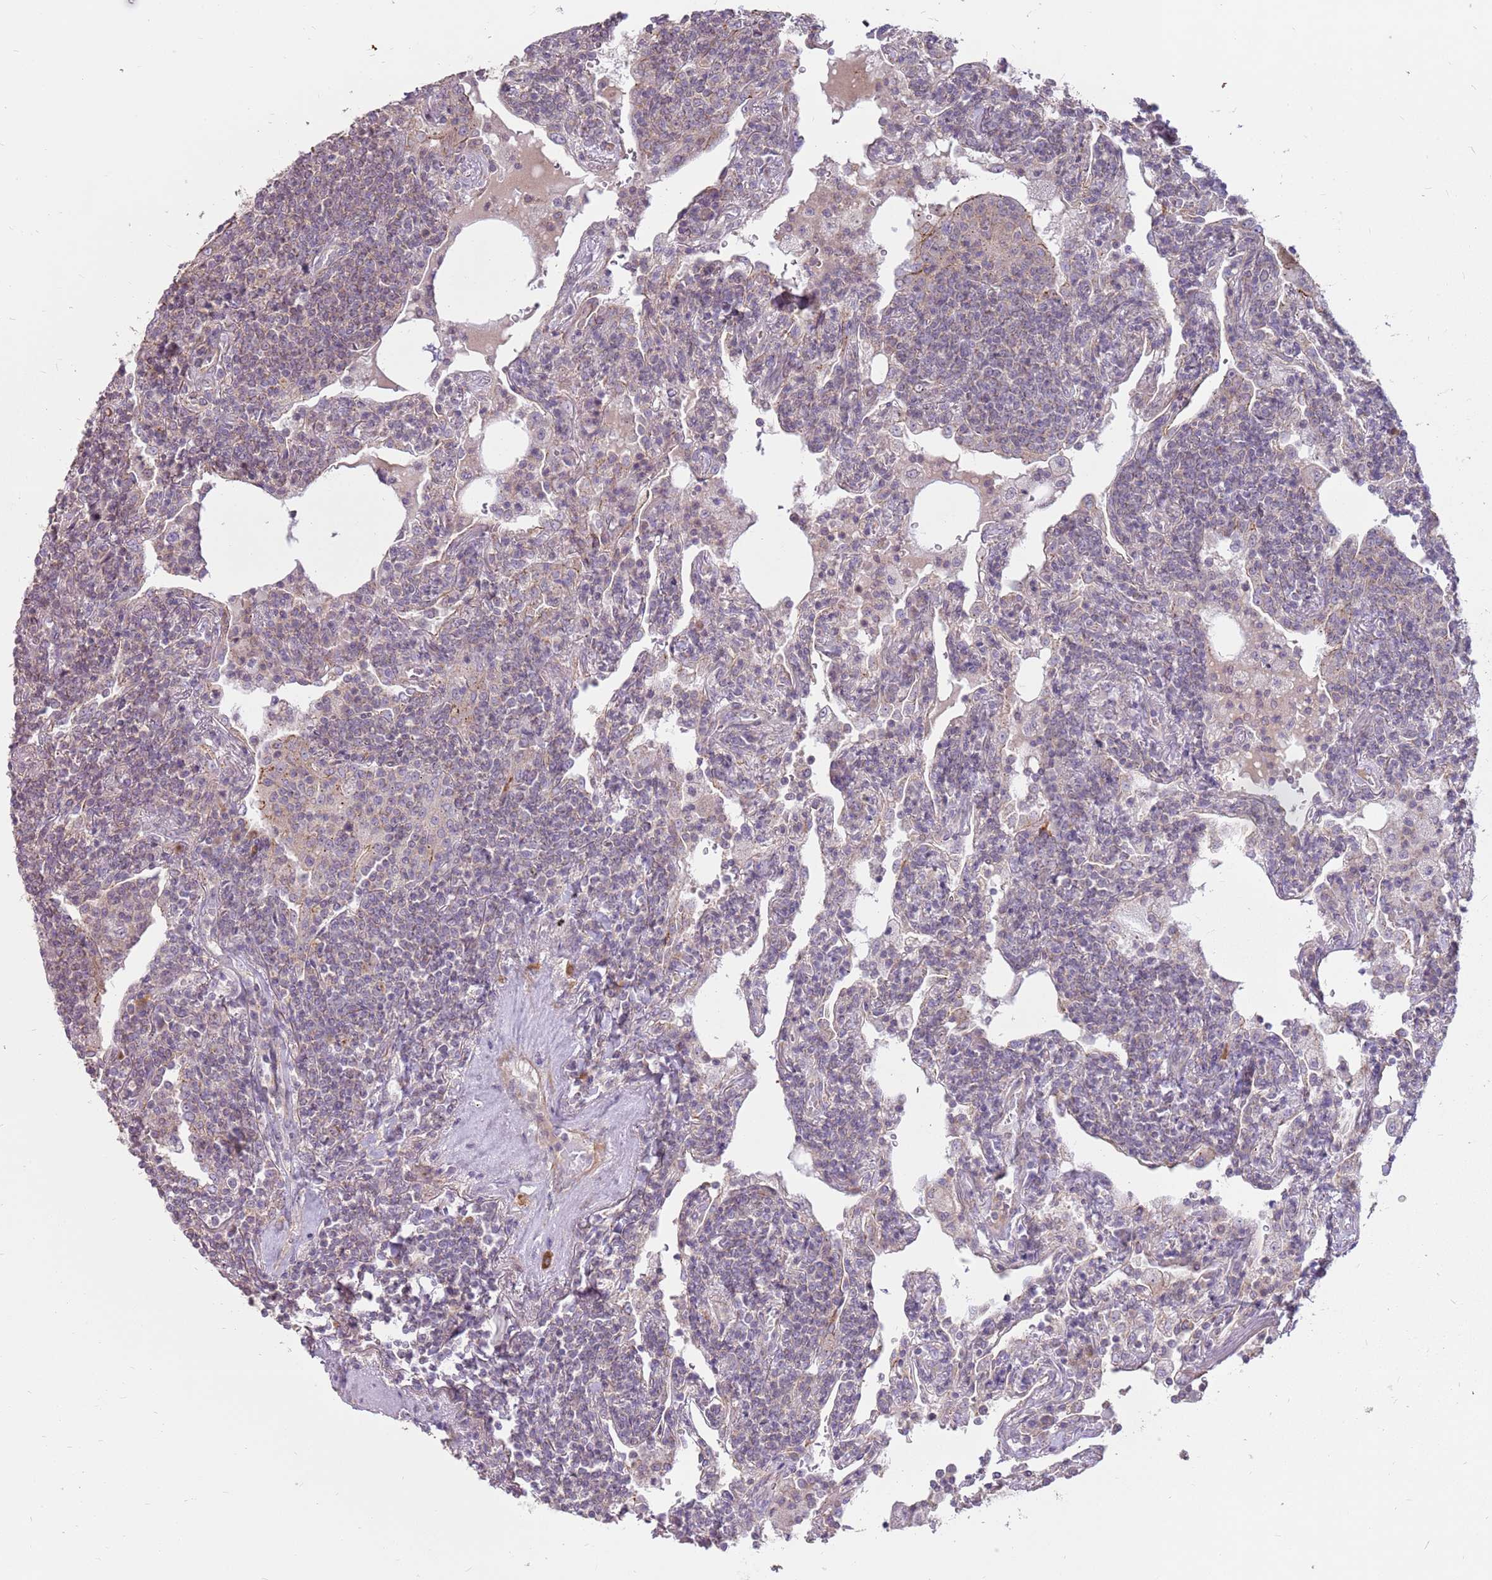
{"staining": {"intensity": "negative", "quantity": "none", "location": "none"}, "tissue": "lymphoma", "cell_type": "Tumor cells", "image_type": "cancer", "snomed": [{"axis": "morphology", "description": "Malignant lymphoma, non-Hodgkin's type, Low grade"}, {"axis": "topography", "description": "Lung"}], "caption": "The photomicrograph shows no significant staining in tumor cells of lymphoma.", "gene": "SPATA31D1", "patient": {"sex": "female", "age": 71}}